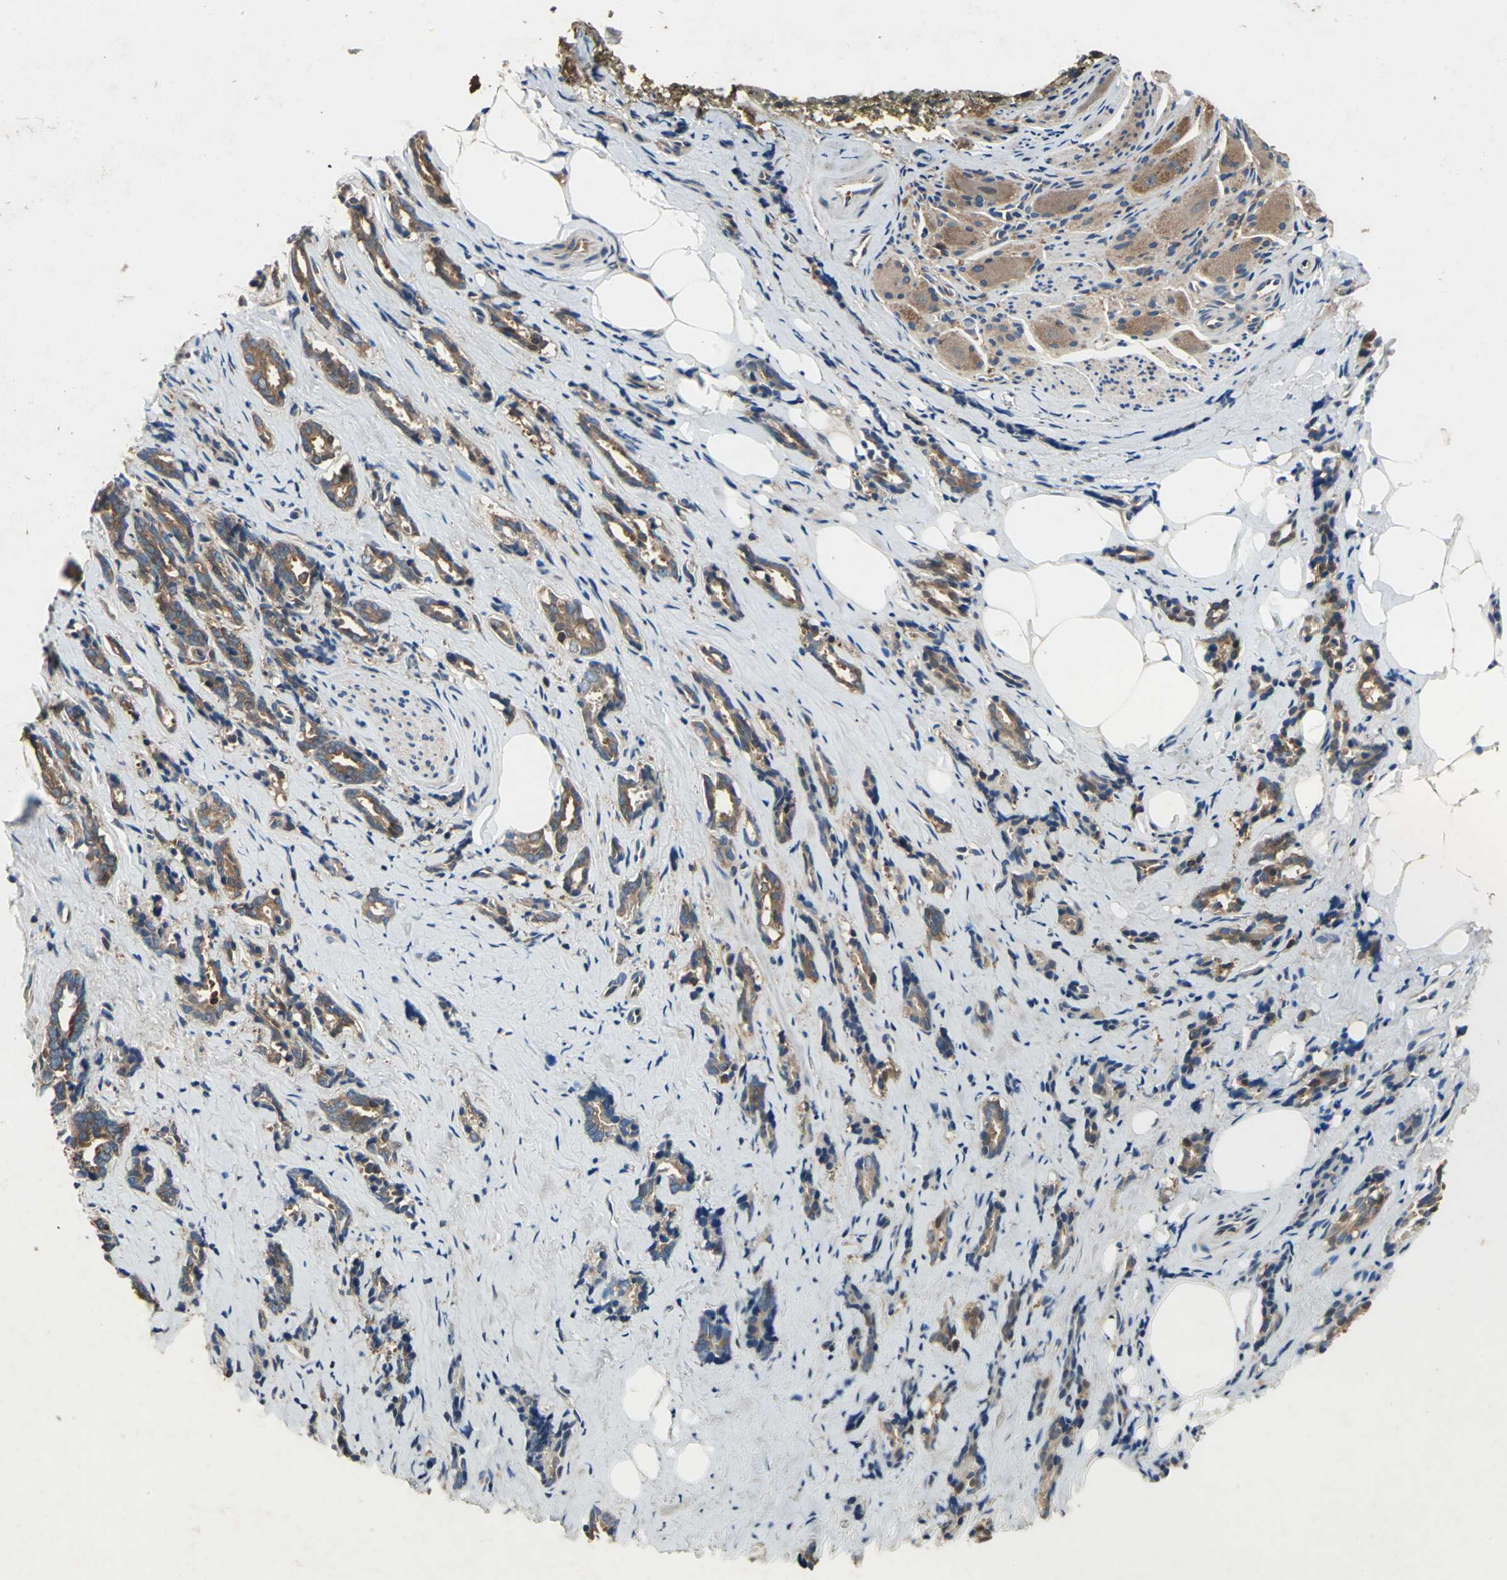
{"staining": {"intensity": "moderate", "quantity": ">75%", "location": "cytoplasmic/membranous"}, "tissue": "prostate cancer", "cell_type": "Tumor cells", "image_type": "cancer", "snomed": [{"axis": "morphology", "description": "Adenocarcinoma, High grade"}, {"axis": "topography", "description": "Prostate"}], "caption": "There is medium levels of moderate cytoplasmic/membranous positivity in tumor cells of prostate cancer, as demonstrated by immunohistochemical staining (brown color).", "gene": "CAPN1", "patient": {"sex": "male", "age": 67}}